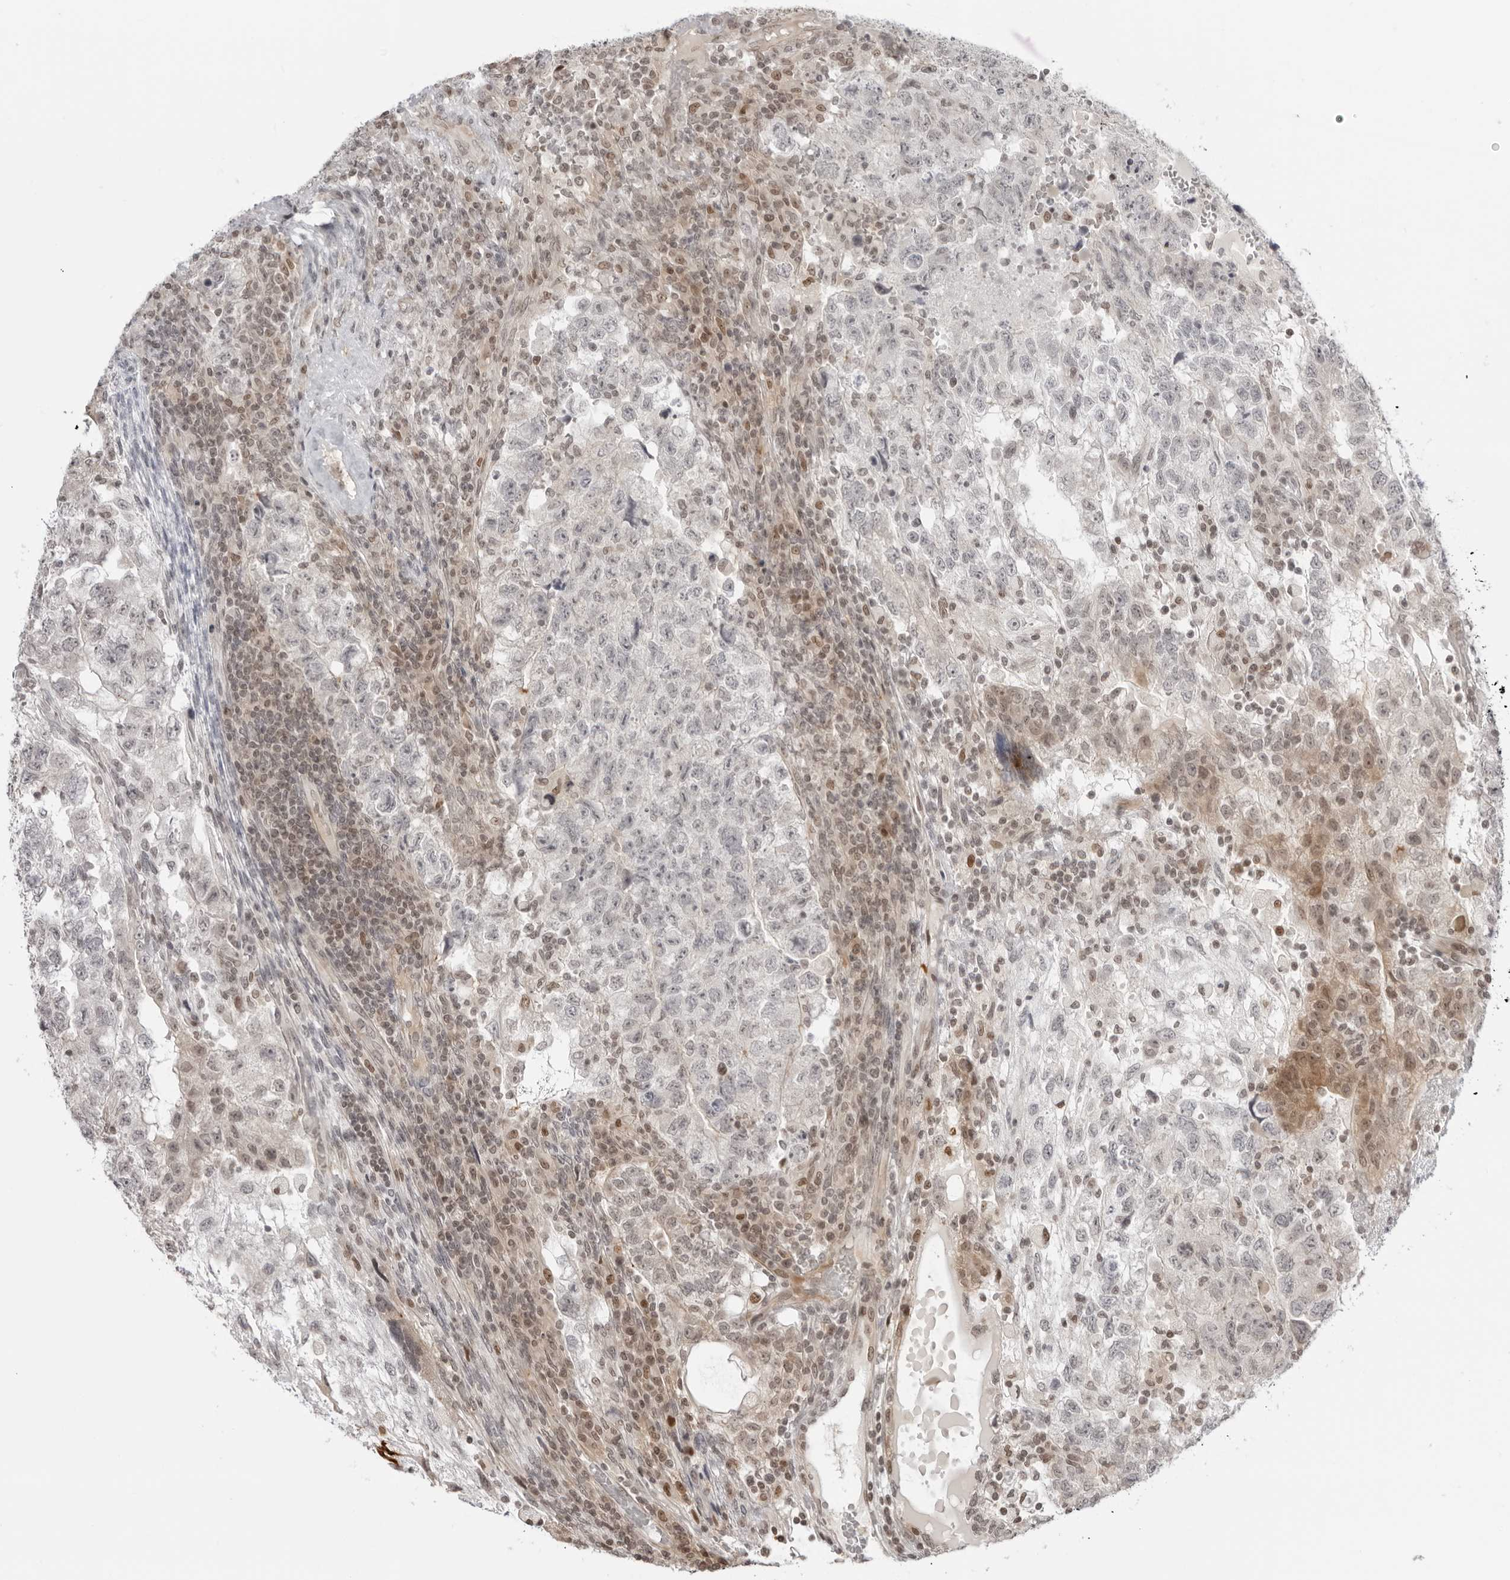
{"staining": {"intensity": "weak", "quantity": "<25%", "location": "cytoplasmic/membranous,nuclear"}, "tissue": "testis cancer", "cell_type": "Tumor cells", "image_type": "cancer", "snomed": [{"axis": "morphology", "description": "Carcinoma, Embryonal, NOS"}, {"axis": "topography", "description": "Testis"}], "caption": "IHC photomicrograph of human testis cancer stained for a protein (brown), which displays no staining in tumor cells.", "gene": "RNF146", "patient": {"sex": "male", "age": 36}}